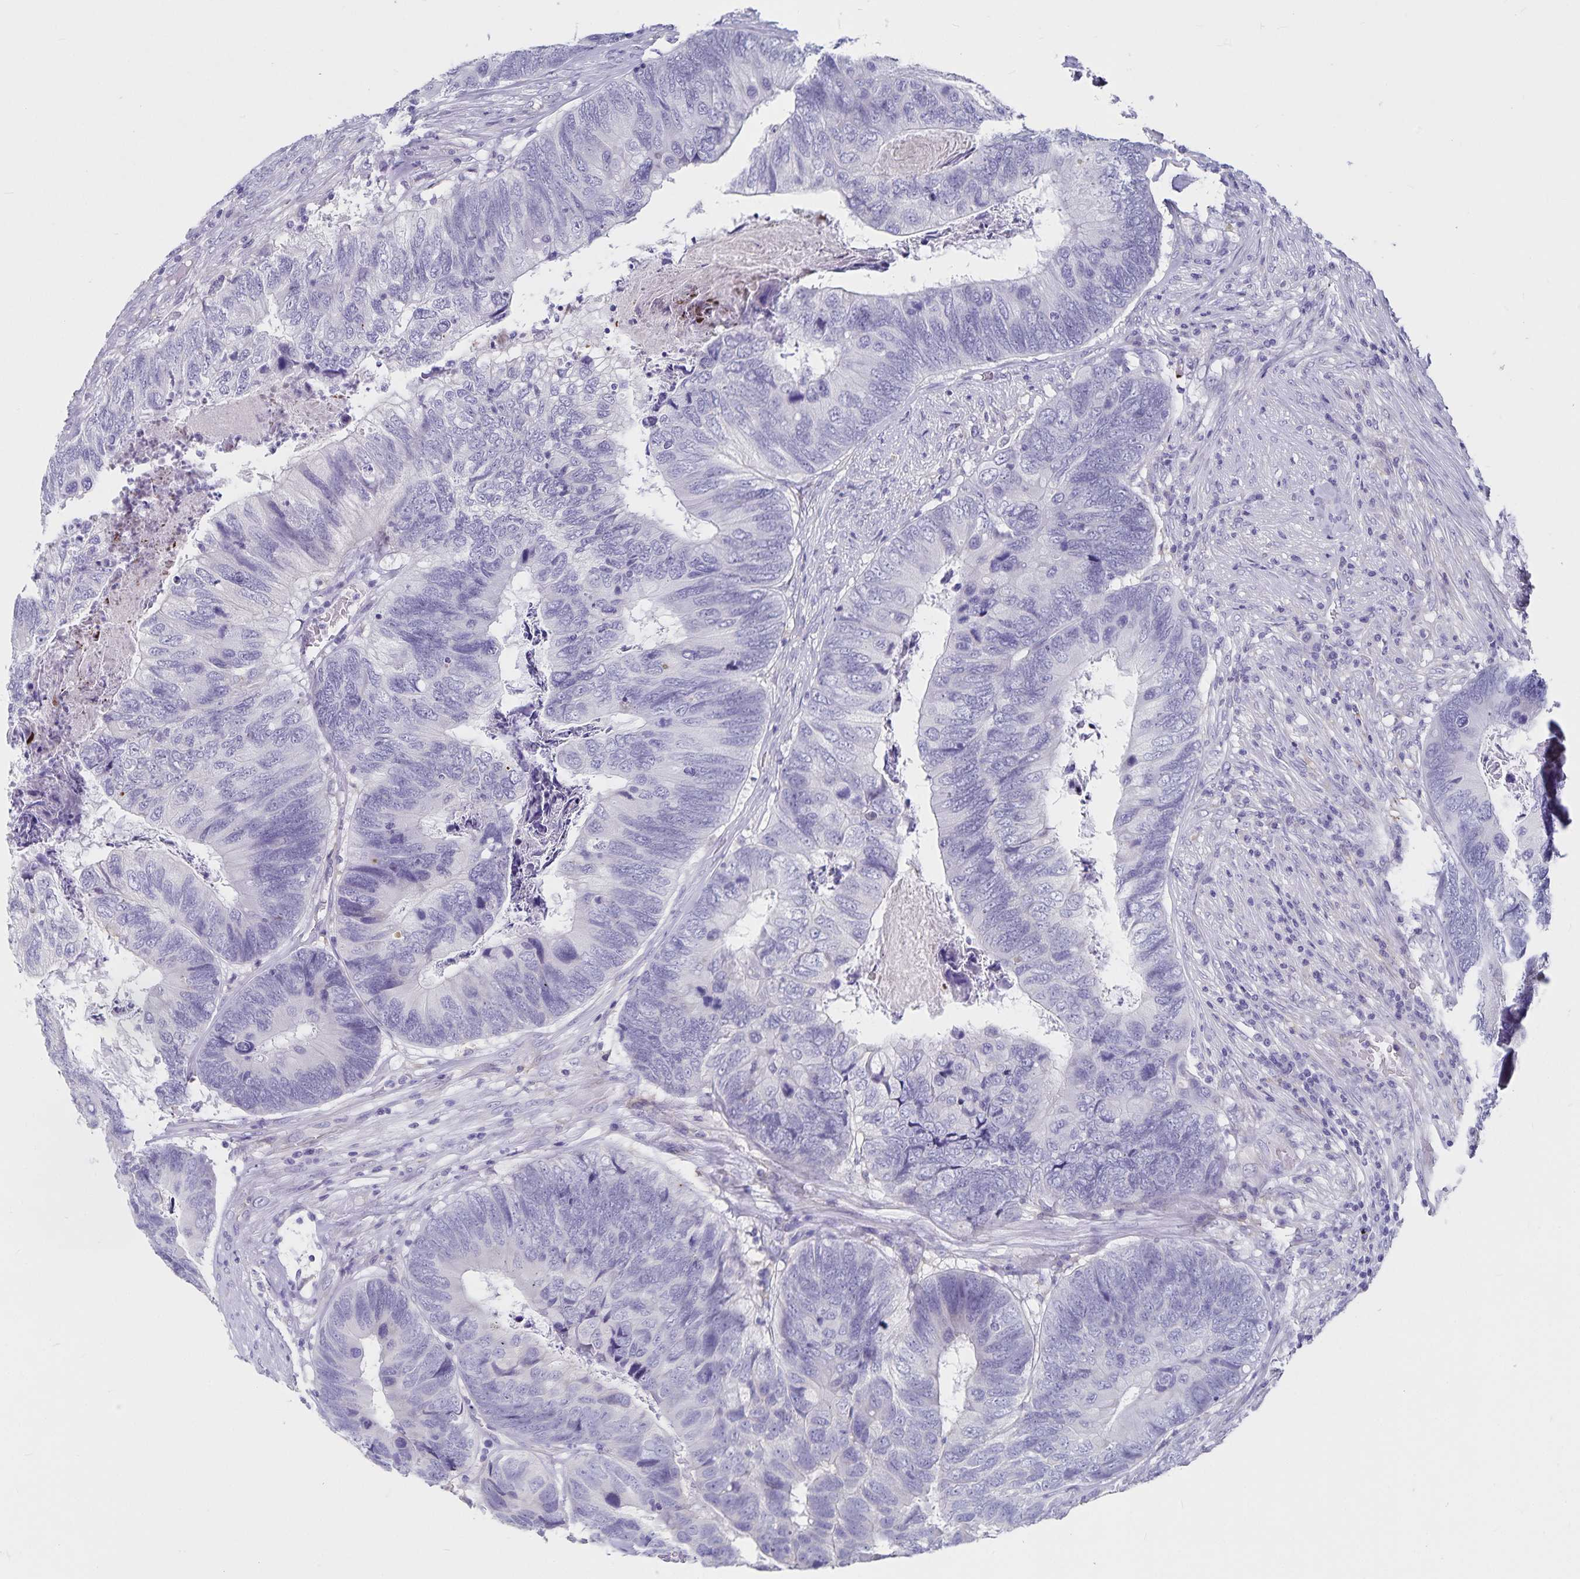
{"staining": {"intensity": "negative", "quantity": "none", "location": "none"}, "tissue": "colorectal cancer", "cell_type": "Tumor cells", "image_type": "cancer", "snomed": [{"axis": "morphology", "description": "Adenocarcinoma, NOS"}, {"axis": "topography", "description": "Colon"}], "caption": "High power microscopy micrograph of an immunohistochemistry (IHC) photomicrograph of colorectal cancer (adenocarcinoma), revealing no significant staining in tumor cells.", "gene": "PLAC1", "patient": {"sex": "female", "age": 67}}